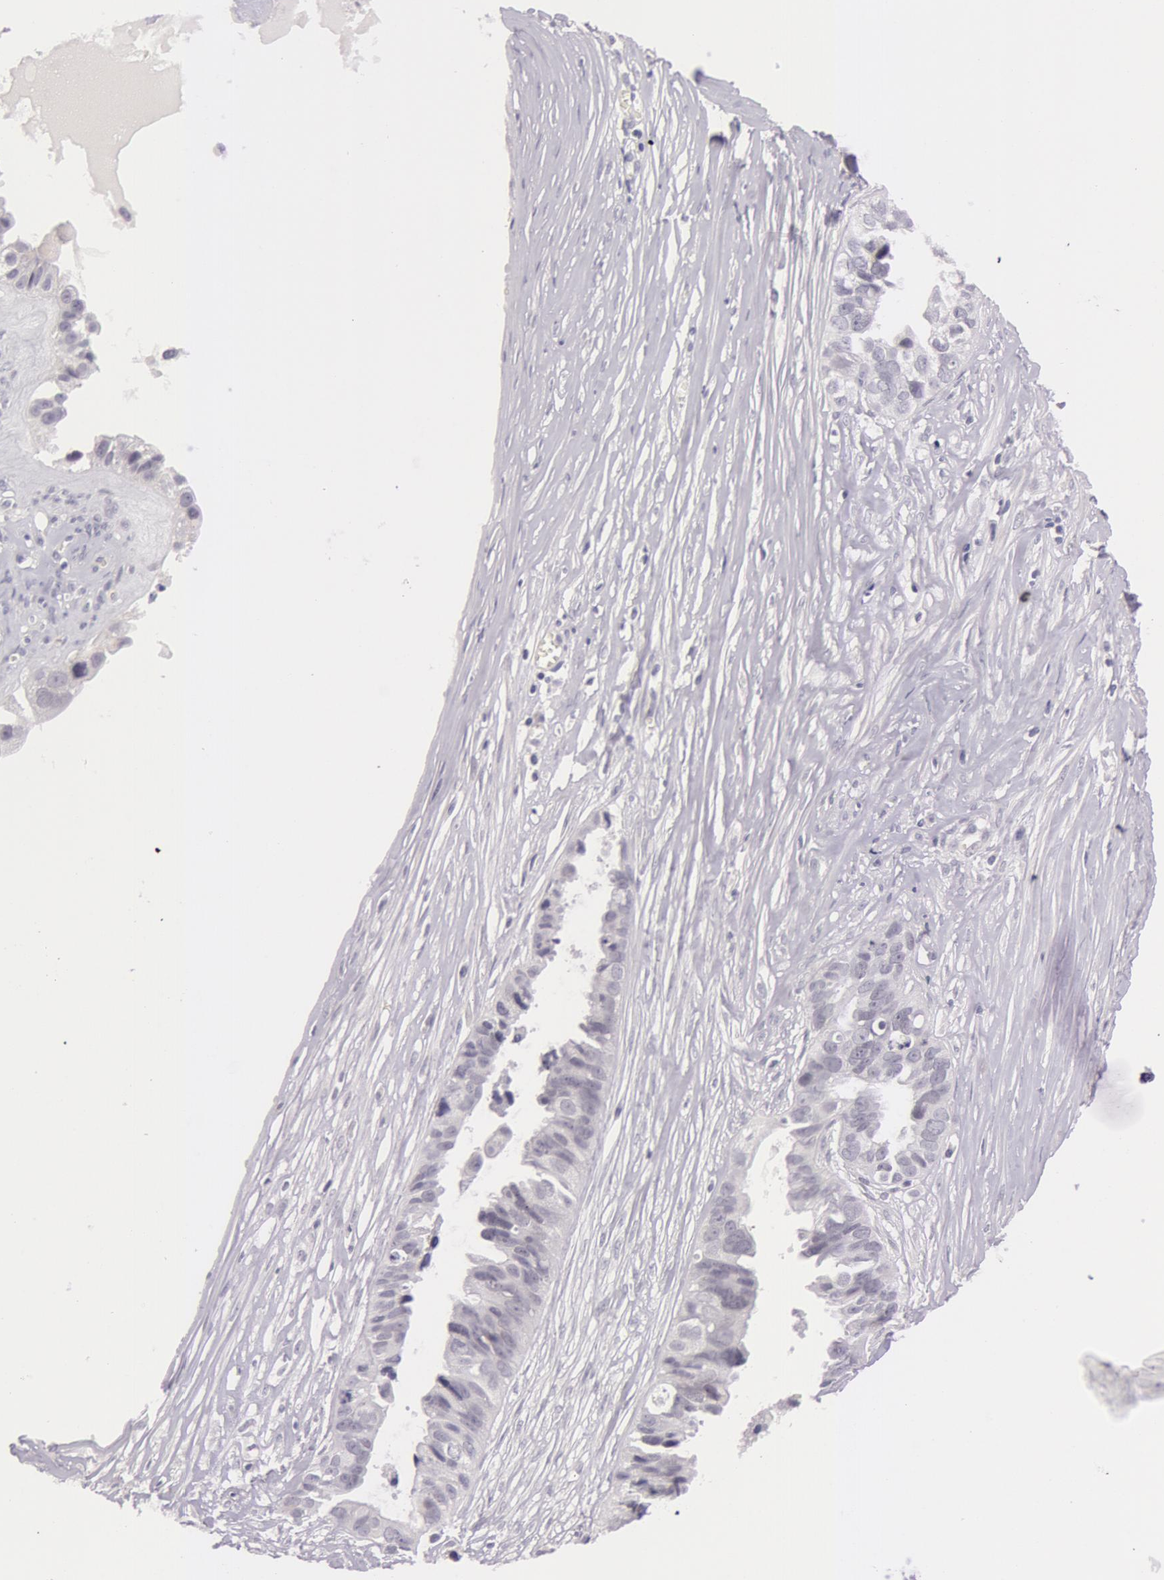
{"staining": {"intensity": "negative", "quantity": "none", "location": "none"}, "tissue": "ovarian cancer", "cell_type": "Tumor cells", "image_type": "cancer", "snomed": [{"axis": "morphology", "description": "Carcinoma, endometroid"}, {"axis": "topography", "description": "Ovary"}], "caption": "Immunohistochemistry image of human ovarian cancer stained for a protein (brown), which exhibits no positivity in tumor cells.", "gene": "RBMY1F", "patient": {"sex": "female", "age": 85}}